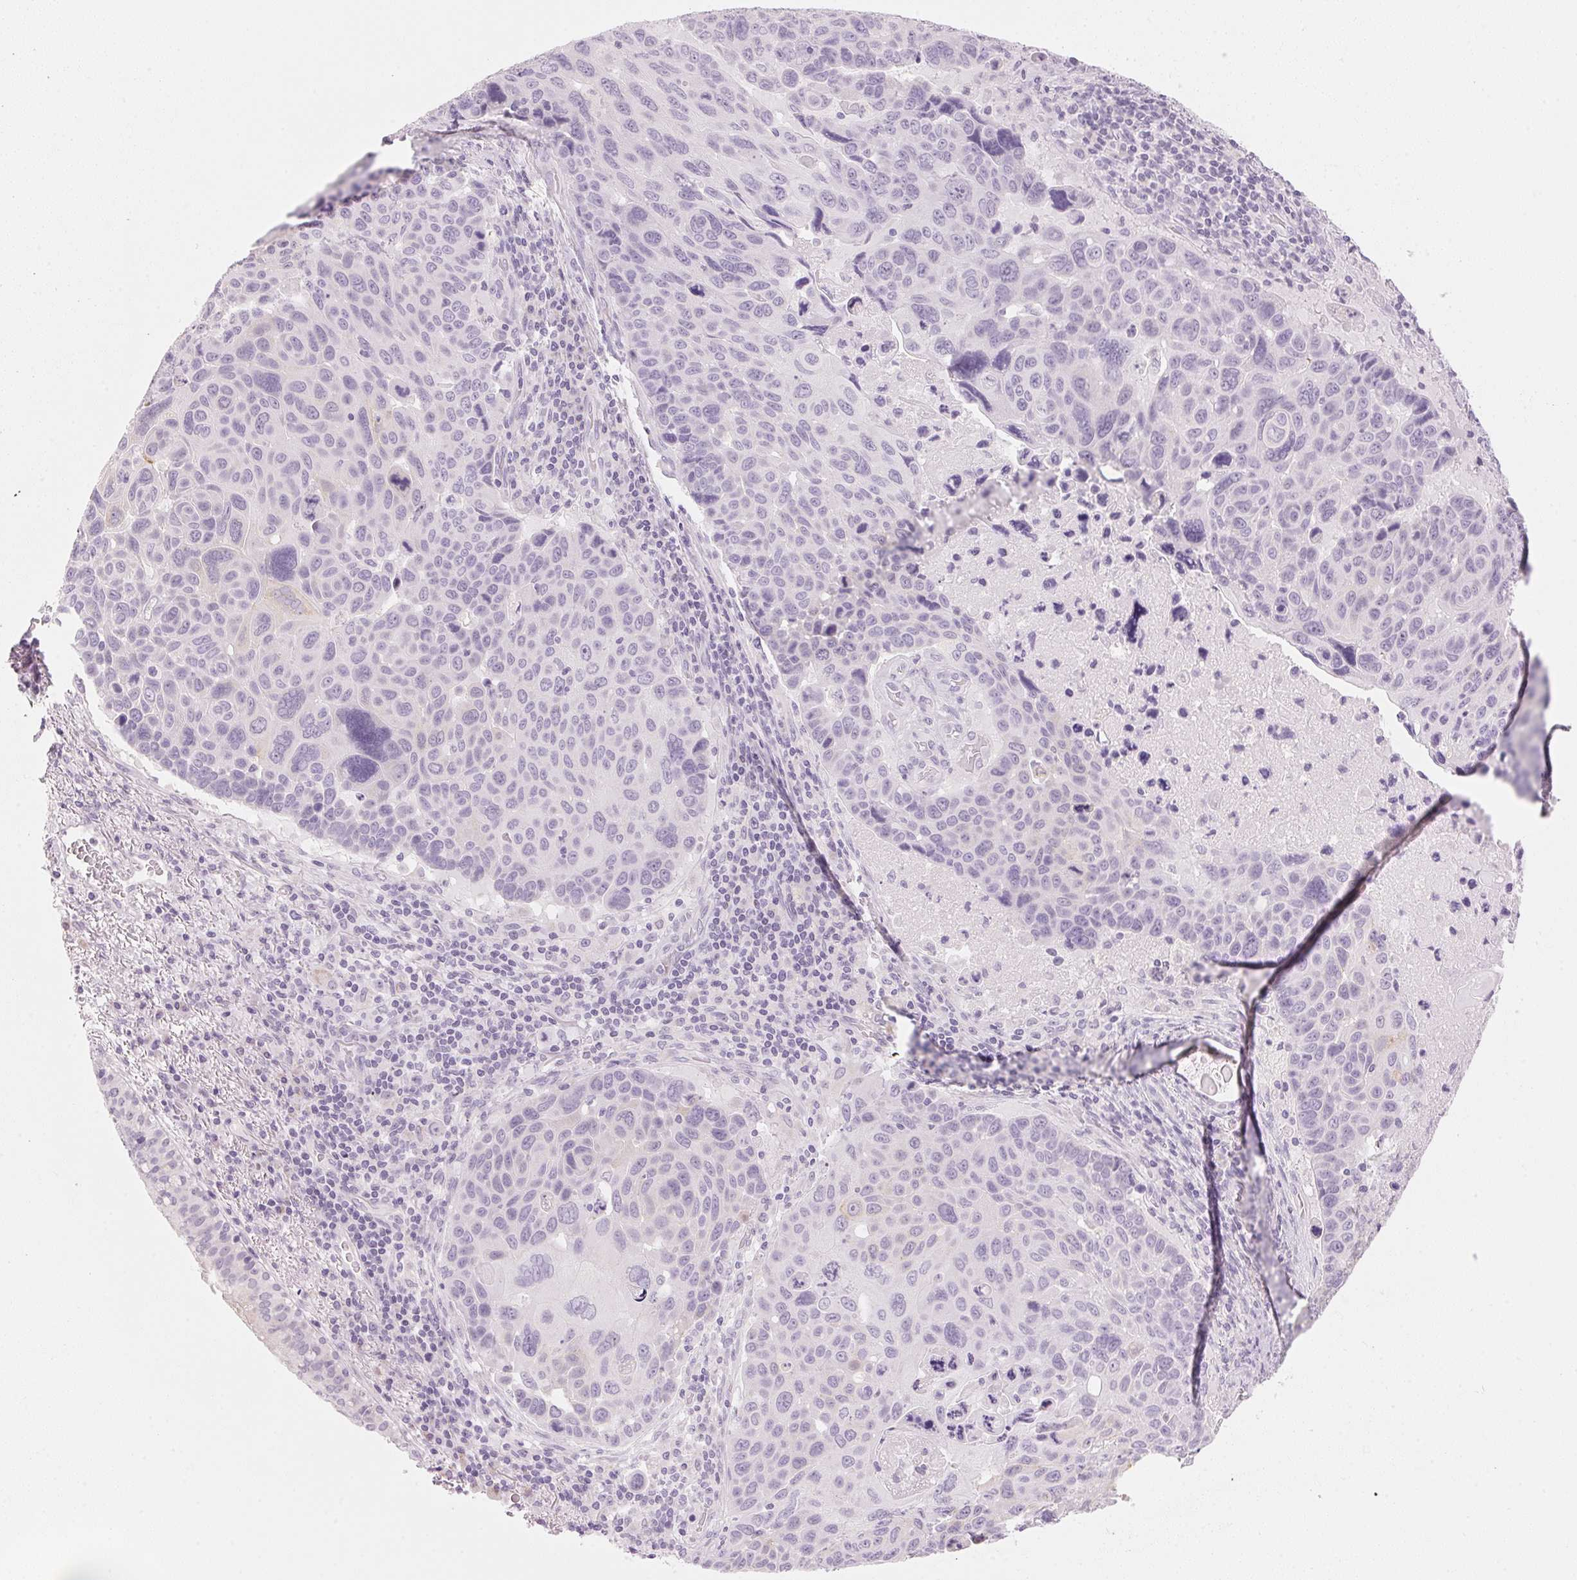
{"staining": {"intensity": "negative", "quantity": "none", "location": "none"}, "tissue": "lung cancer", "cell_type": "Tumor cells", "image_type": "cancer", "snomed": [{"axis": "morphology", "description": "Squamous cell carcinoma, NOS"}, {"axis": "topography", "description": "Lung"}], "caption": "There is no significant staining in tumor cells of lung cancer (squamous cell carcinoma).", "gene": "HOXB13", "patient": {"sex": "male", "age": 68}}